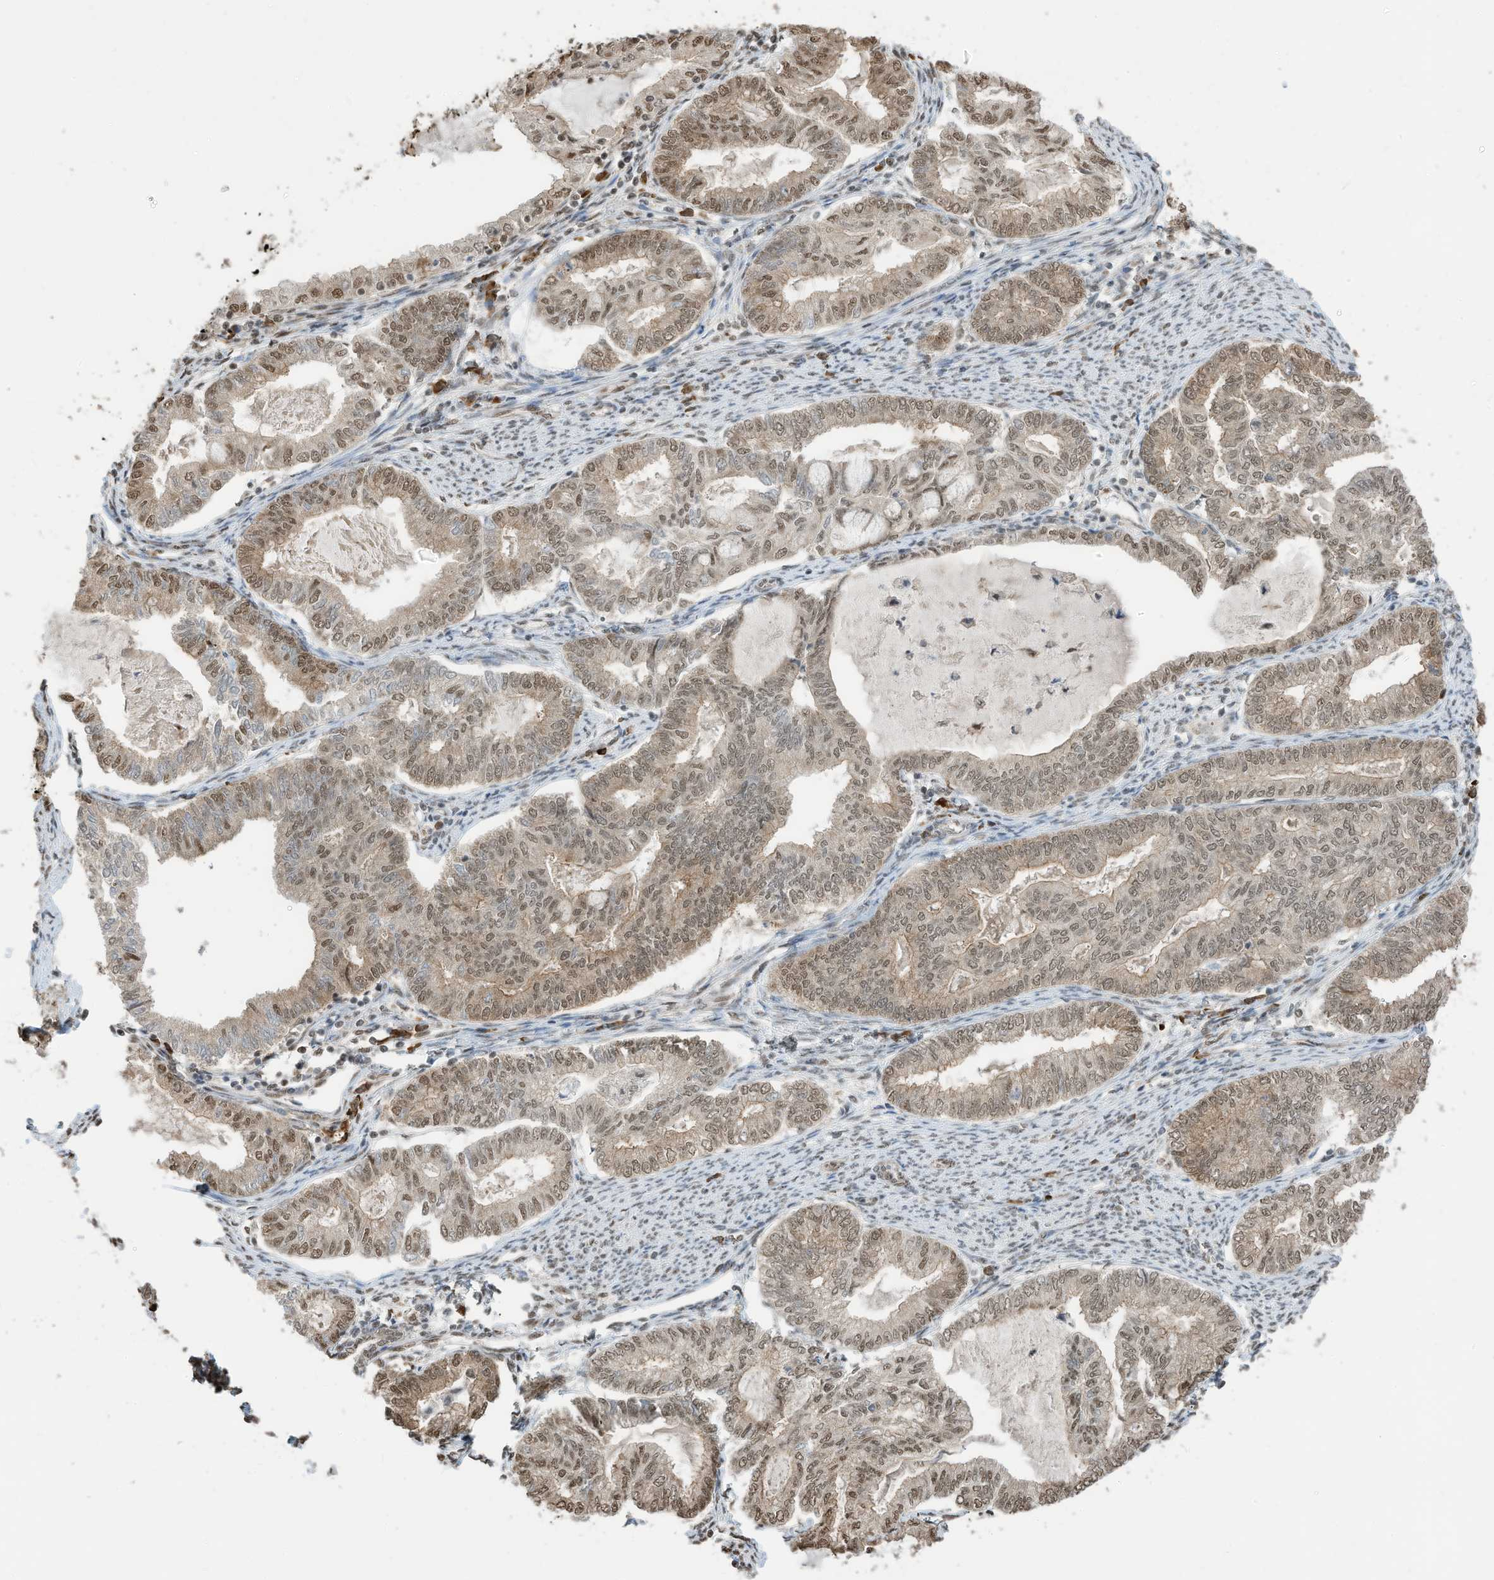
{"staining": {"intensity": "moderate", "quantity": "25%-75%", "location": "cytoplasmic/membranous,nuclear"}, "tissue": "endometrial cancer", "cell_type": "Tumor cells", "image_type": "cancer", "snomed": [{"axis": "morphology", "description": "Adenocarcinoma, NOS"}, {"axis": "topography", "description": "Endometrium"}], "caption": "A photomicrograph of human adenocarcinoma (endometrial) stained for a protein exhibits moderate cytoplasmic/membranous and nuclear brown staining in tumor cells. Immunohistochemistry stains the protein in brown and the nuclei are stained blue.", "gene": "ZNF195", "patient": {"sex": "female", "age": 79}}